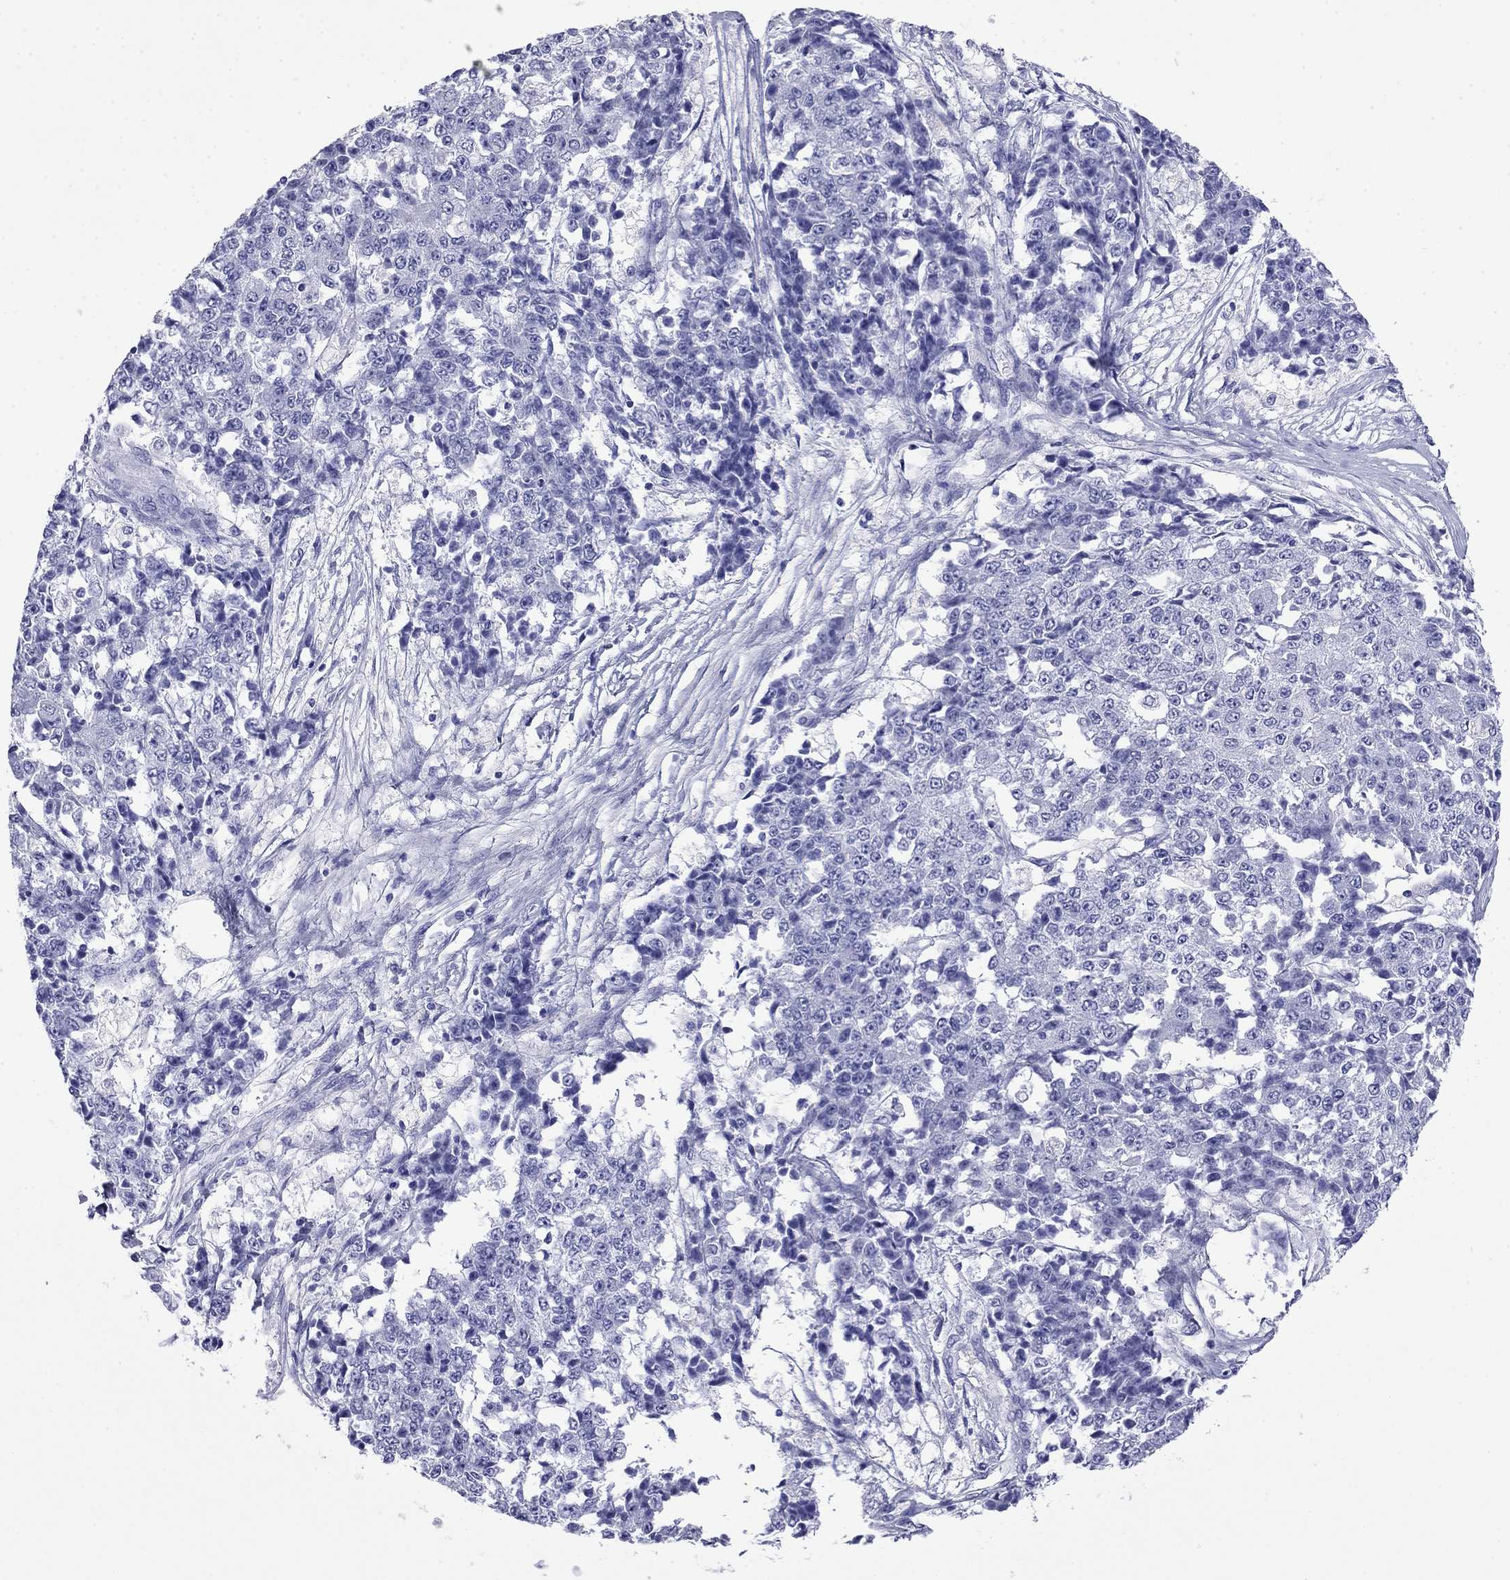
{"staining": {"intensity": "negative", "quantity": "none", "location": "none"}, "tissue": "ovarian cancer", "cell_type": "Tumor cells", "image_type": "cancer", "snomed": [{"axis": "morphology", "description": "Carcinoma, endometroid"}, {"axis": "topography", "description": "Ovary"}], "caption": "IHC micrograph of ovarian endometroid carcinoma stained for a protein (brown), which demonstrates no staining in tumor cells.", "gene": "MYO15A", "patient": {"sex": "female", "age": 42}}